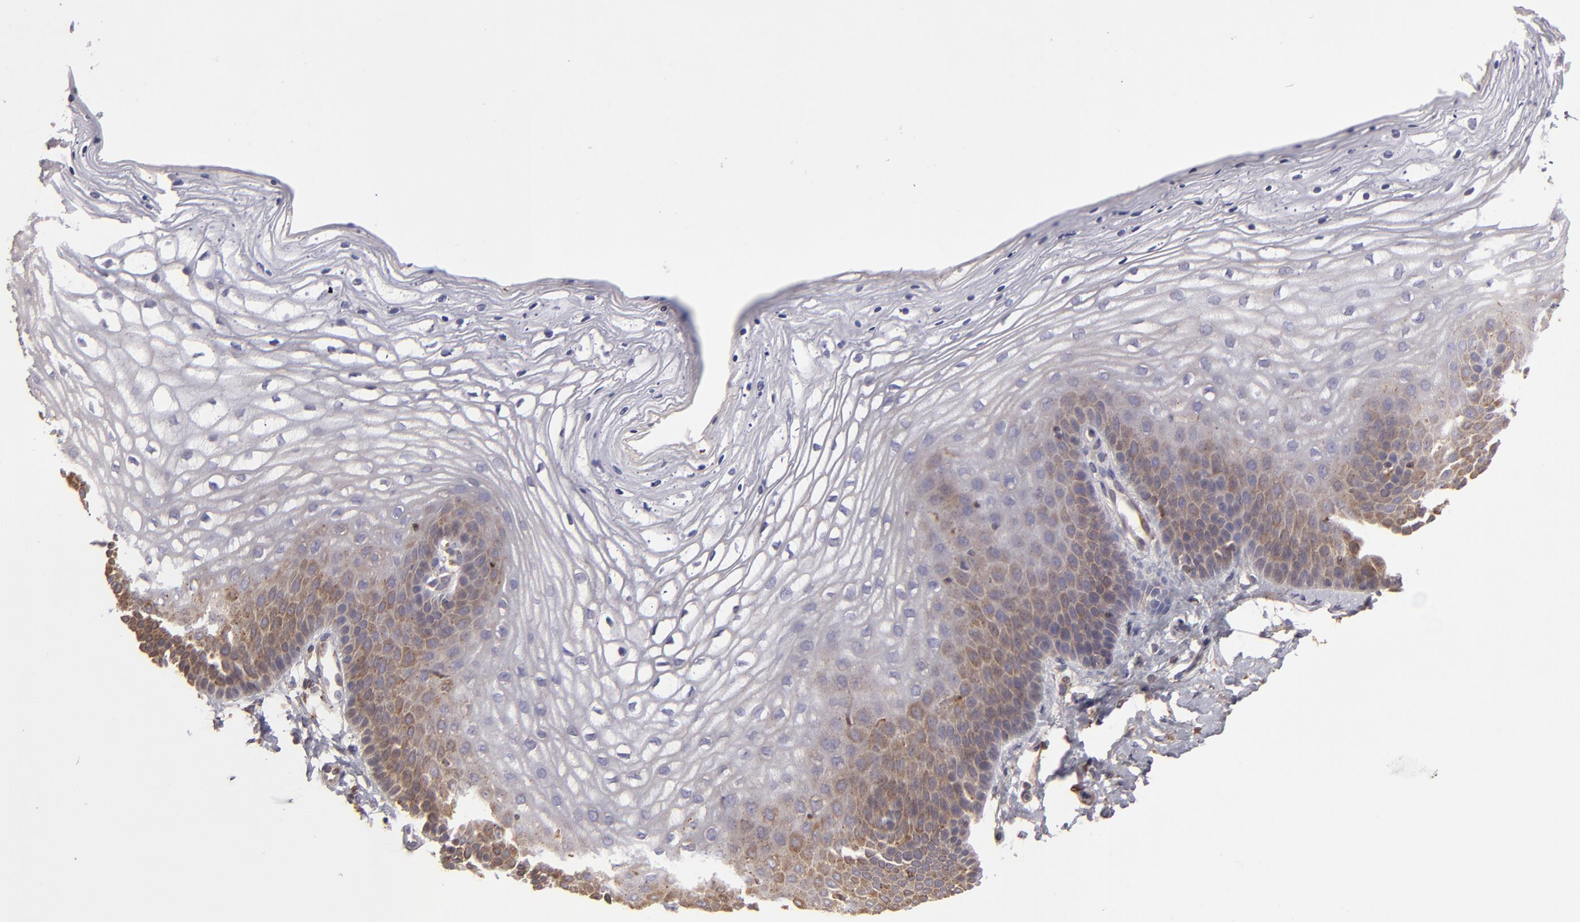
{"staining": {"intensity": "moderate", "quantity": "<25%", "location": "cytoplasmic/membranous"}, "tissue": "vagina", "cell_type": "Squamous epithelial cells", "image_type": "normal", "snomed": [{"axis": "morphology", "description": "Normal tissue, NOS"}, {"axis": "topography", "description": "Vagina"}], "caption": "This is an image of immunohistochemistry (IHC) staining of benign vagina, which shows moderate positivity in the cytoplasmic/membranous of squamous epithelial cells.", "gene": "CFB", "patient": {"sex": "female", "age": 68}}